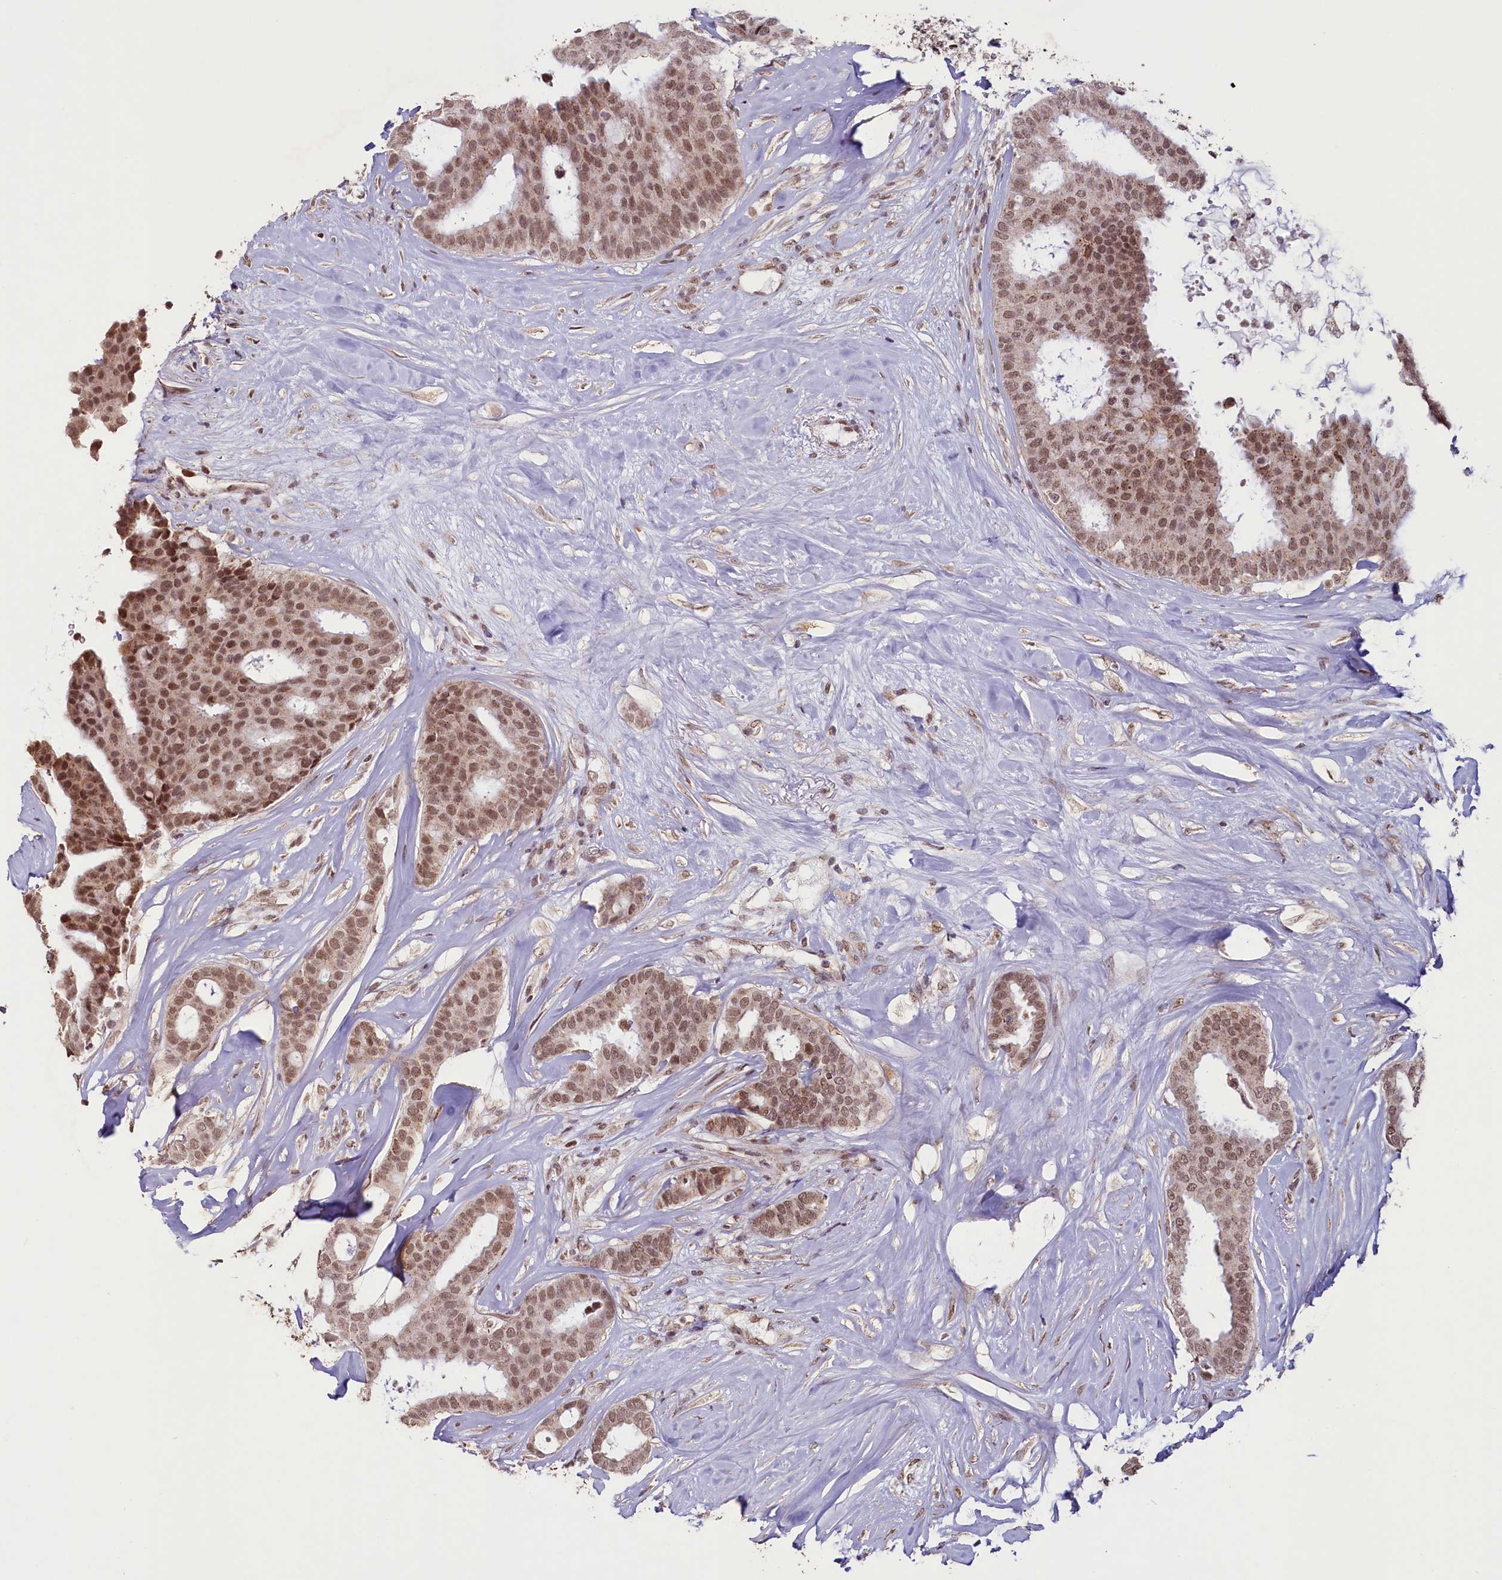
{"staining": {"intensity": "moderate", "quantity": ">75%", "location": "nuclear"}, "tissue": "breast cancer", "cell_type": "Tumor cells", "image_type": "cancer", "snomed": [{"axis": "morphology", "description": "Duct carcinoma"}, {"axis": "topography", "description": "Breast"}], "caption": "Moderate nuclear staining is seen in approximately >75% of tumor cells in intraductal carcinoma (breast).", "gene": "PDE6D", "patient": {"sex": "female", "age": 75}}